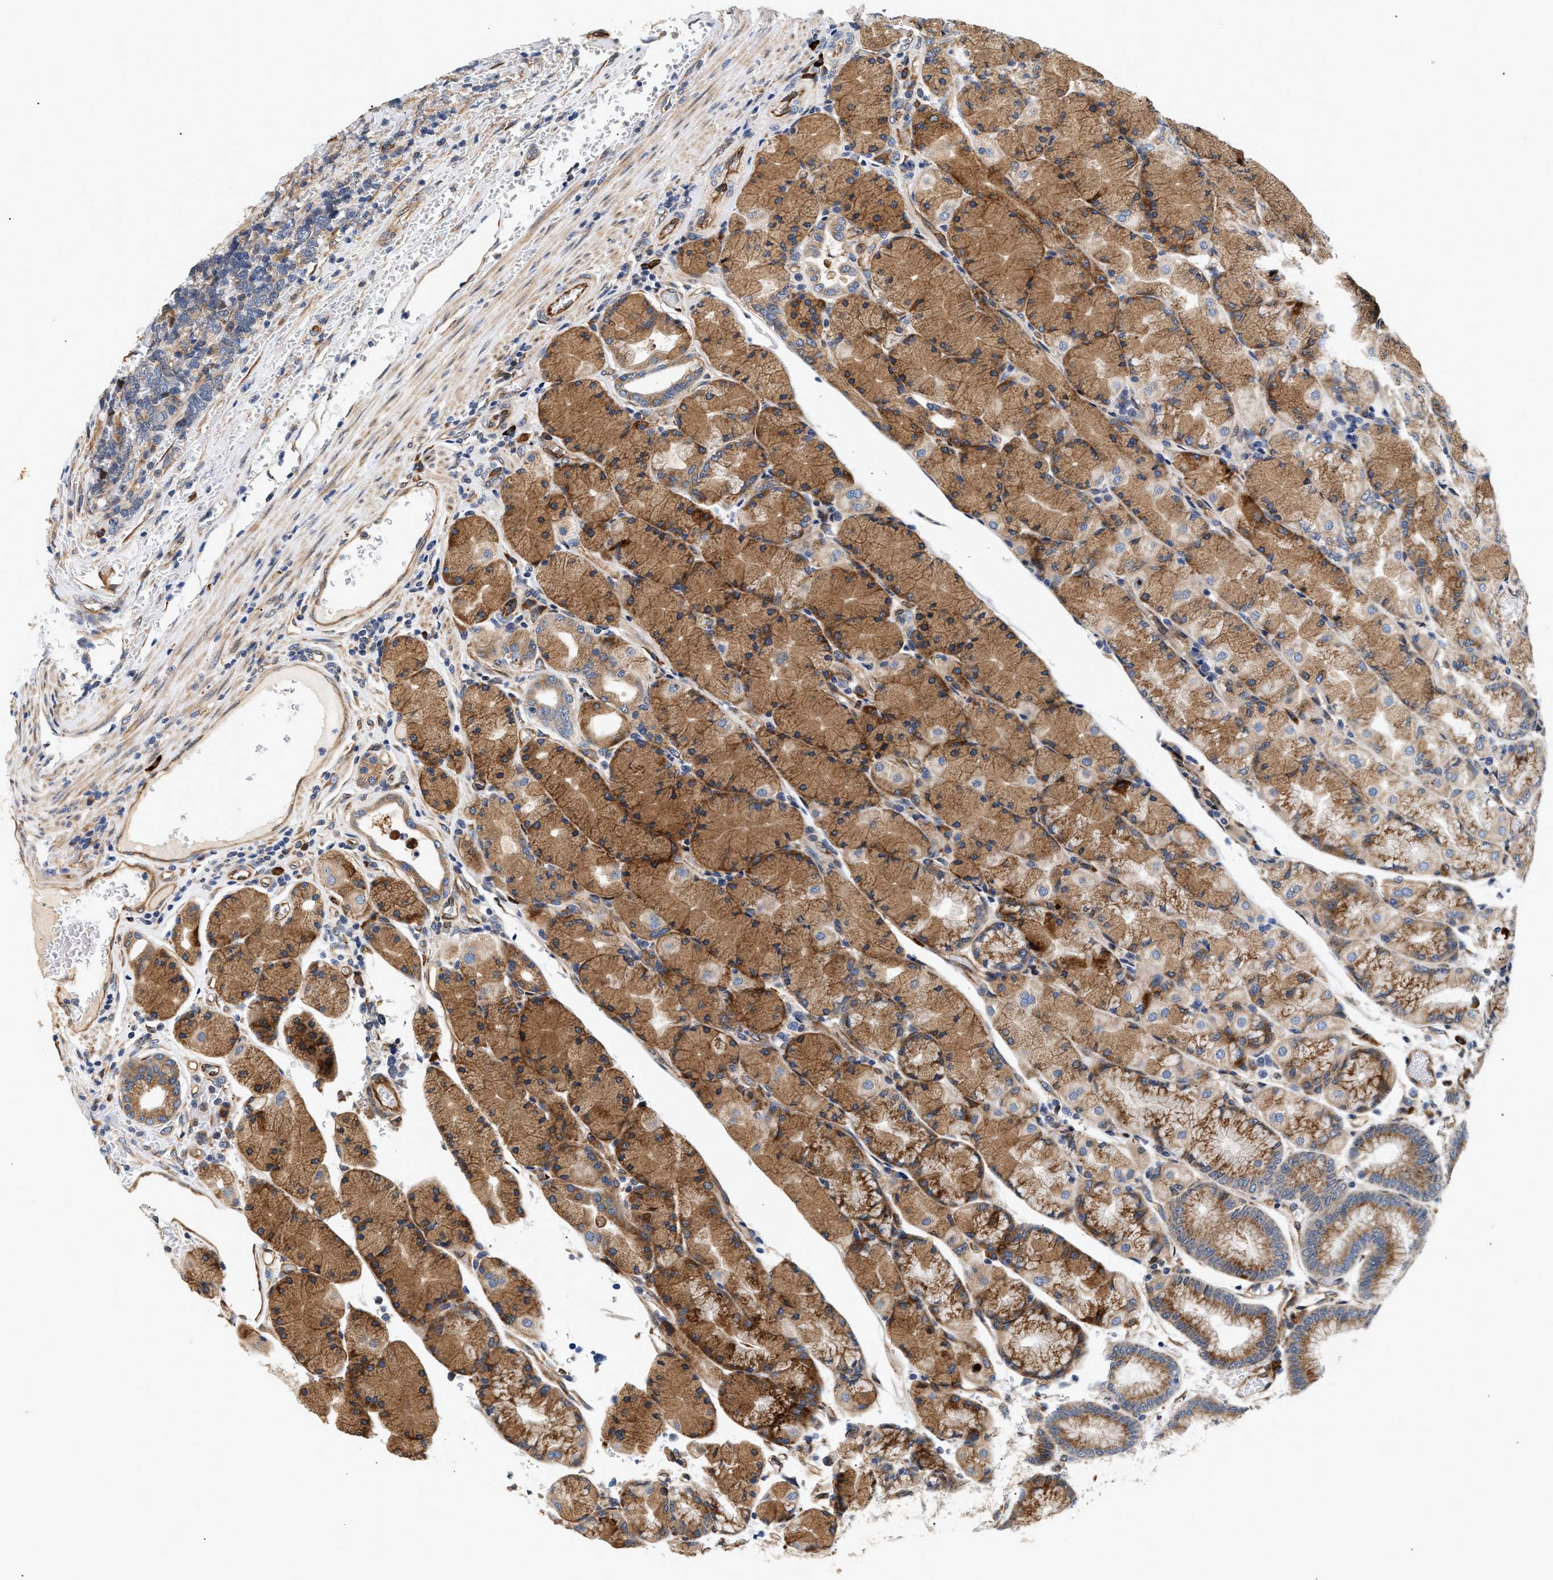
{"staining": {"intensity": "moderate", "quantity": ">75%", "location": "cytoplasmic/membranous"}, "tissue": "stomach", "cell_type": "Glandular cells", "image_type": "normal", "snomed": [{"axis": "morphology", "description": "Normal tissue, NOS"}, {"axis": "morphology", "description": "Carcinoid, malignant, NOS"}, {"axis": "topography", "description": "Stomach, upper"}], "caption": "A brown stain shows moderate cytoplasmic/membranous staining of a protein in glandular cells of unremarkable stomach.", "gene": "IFT74", "patient": {"sex": "male", "age": 39}}